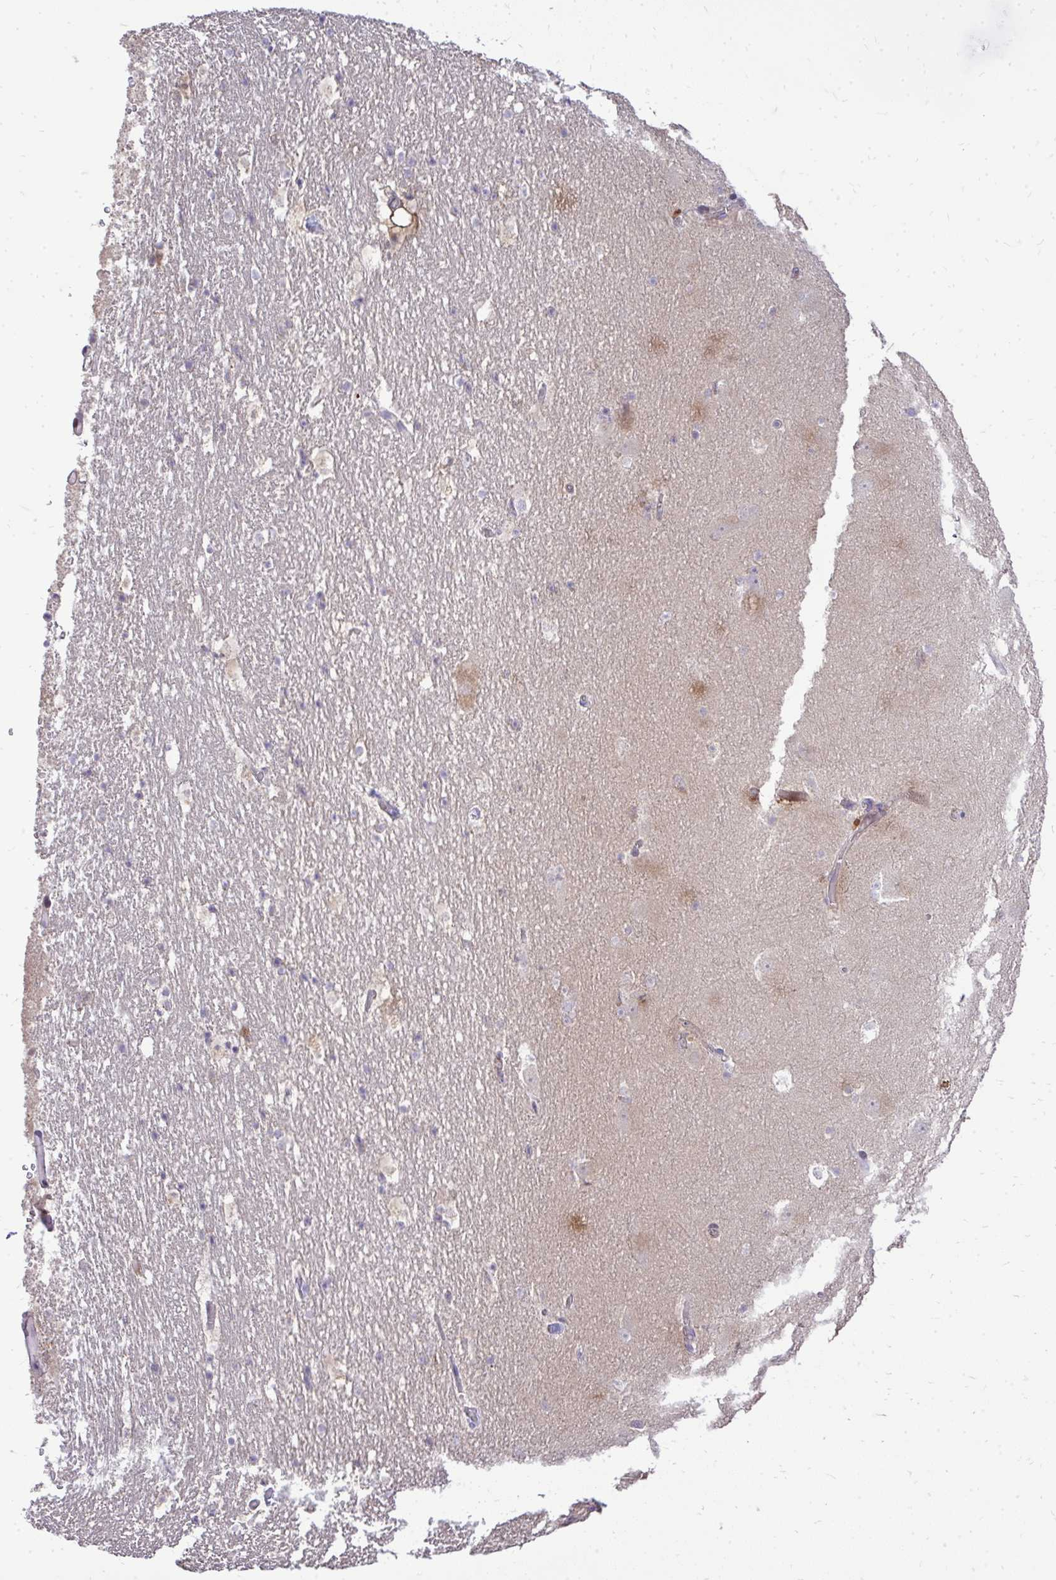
{"staining": {"intensity": "negative", "quantity": "none", "location": "none"}, "tissue": "hippocampus", "cell_type": "Glial cells", "image_type": "normal", "snomed": [{"axis": "morphology", "description": "Normal tissue, NOS"}, {"axis": "topography", "description": "Hippocampus"}], "caption": "The micrograph exhibits no staining of glial cells in benign hippocampus.", "gene": "OR8D1", "patient": {"sex": "female", "age": 42}}